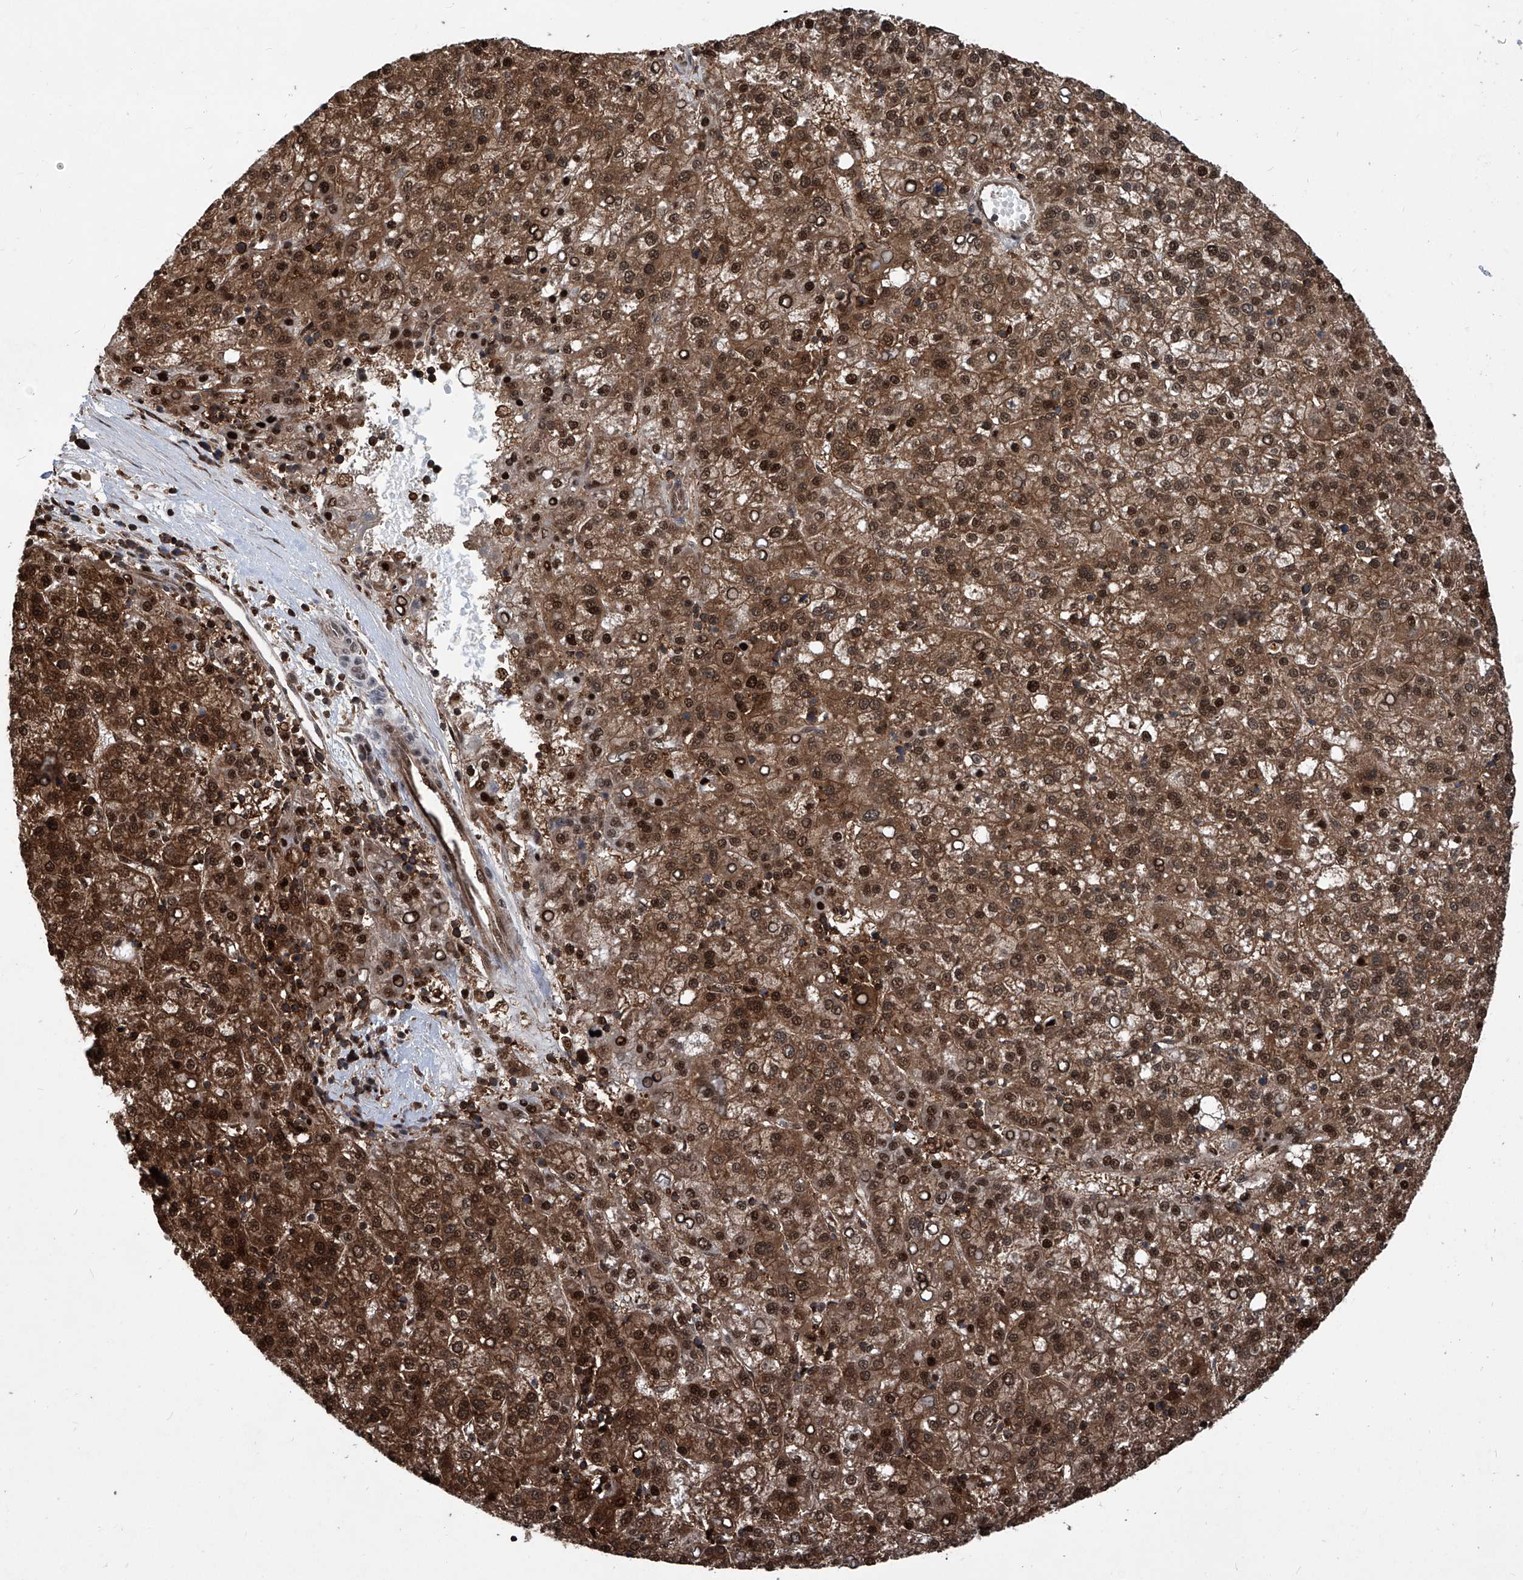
{"staining": {"intensity": "strong", "quantity": ">75%", "location": "cytoplasmic/membranous,nuclear"}, "tissue": "liver cancer", "cell_type": "Tumor cells", "image_type": "cancer", "snomed": [{"axis": "morphology", "description": "Carcinoma, Hepatocellular, NOS"}, {"axis": "topography", "description": "Liver"}], "caption": "High-magnification brightfield microscopy of liver cancer stained with DAB (brown) and counterstained with hematoxylin (blue). tumor cells exhibit strong cytoplasmic/membranous and nuclear staining is identified in approximately>75% of cells.", "gene": "PSMB1", "patient": {"sex": "female", "age": 58}}